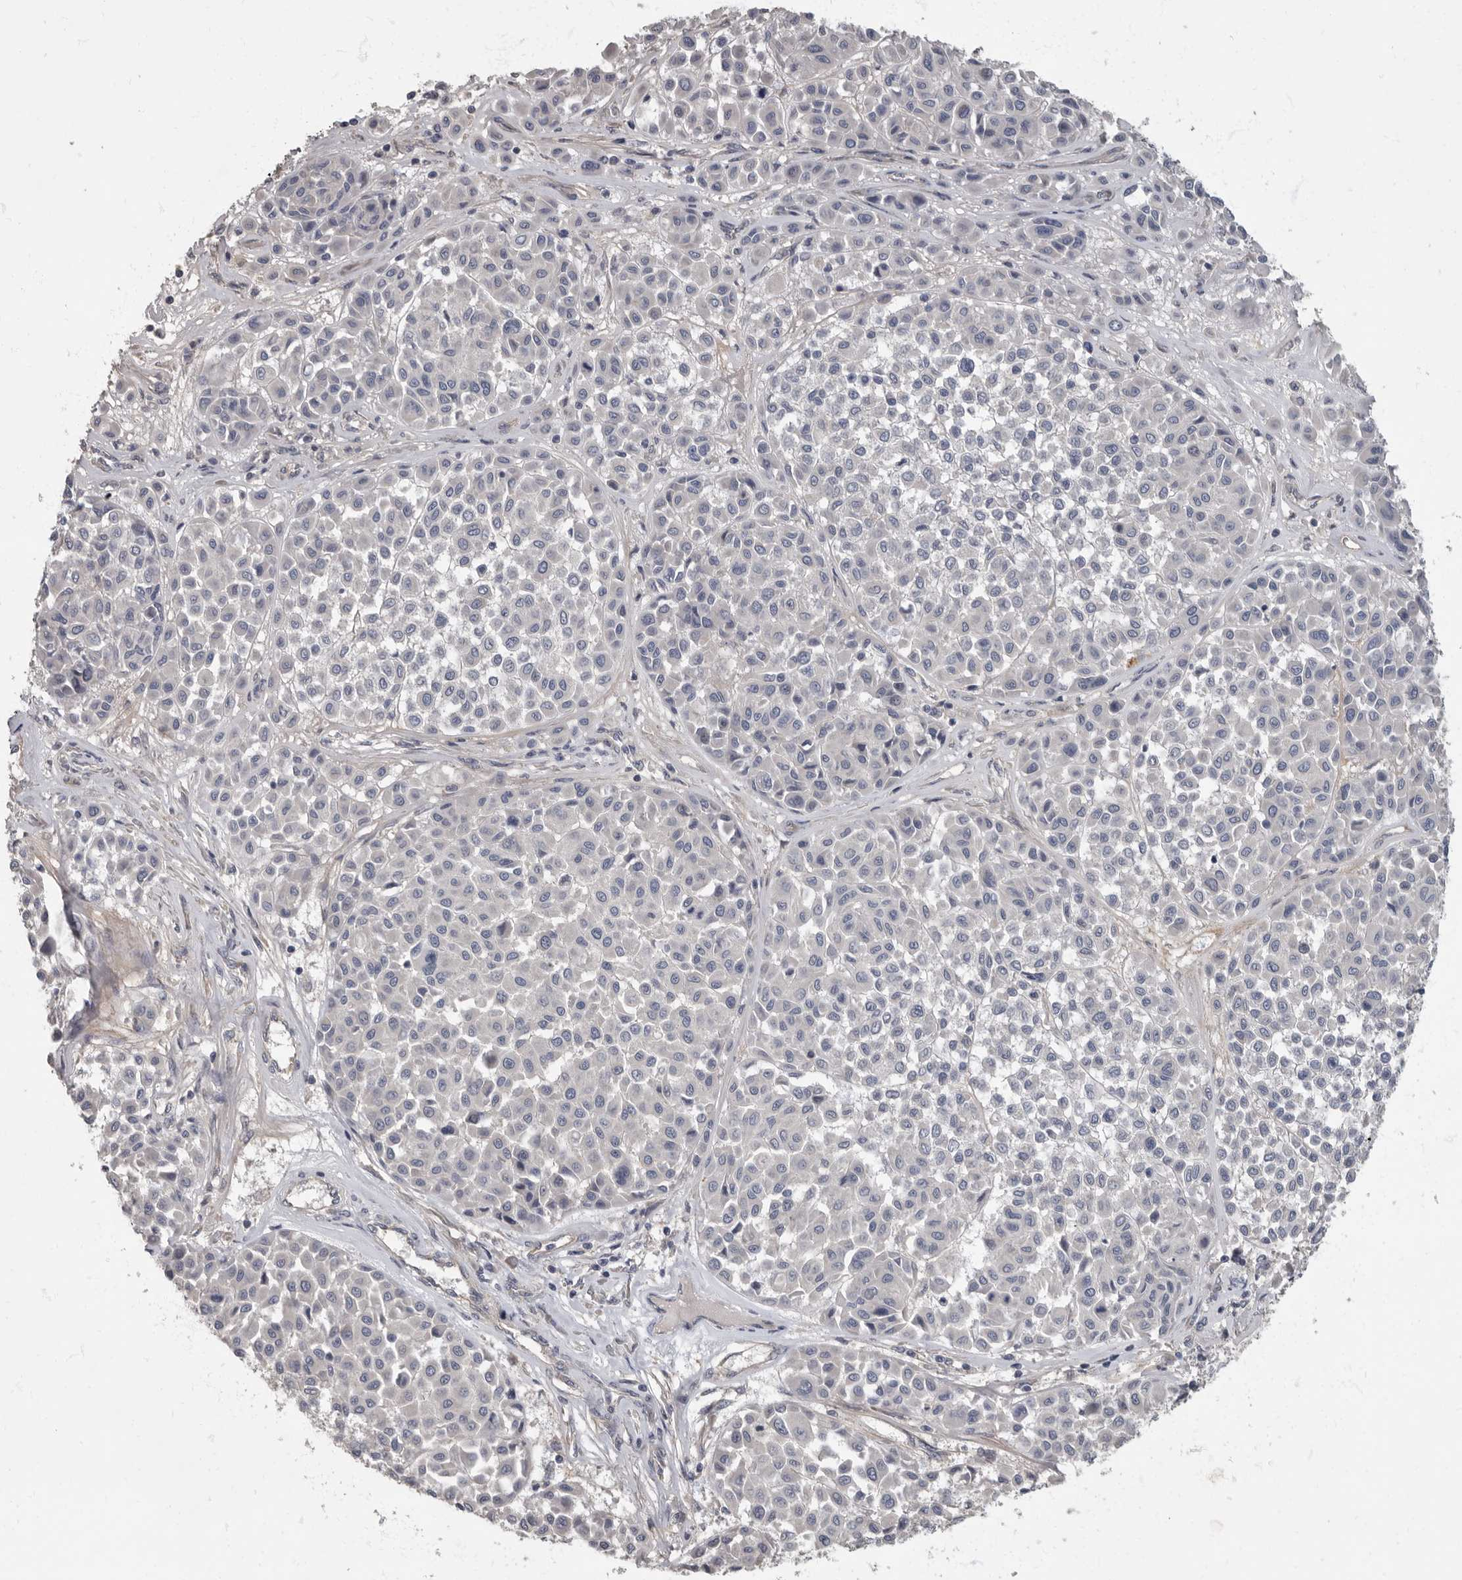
{"staining": {"intensity": "negative", "quantity": "none", "location": "none"}, "tissue": "melanoma", "cell_type": "Tumor cells", "image_type": "cancer", "snomed": [{"axis": "morphology", "description": "Malignant melanoma, Metastatic site"}, {"axis": "topography", "description": "Soft tissue"}], "caption": "This is an IHC histopathology image of melanoma. There is no positivity in tumor cells.", "gene": "PDK1", "patient": {"sex": "male", "age": 41}}